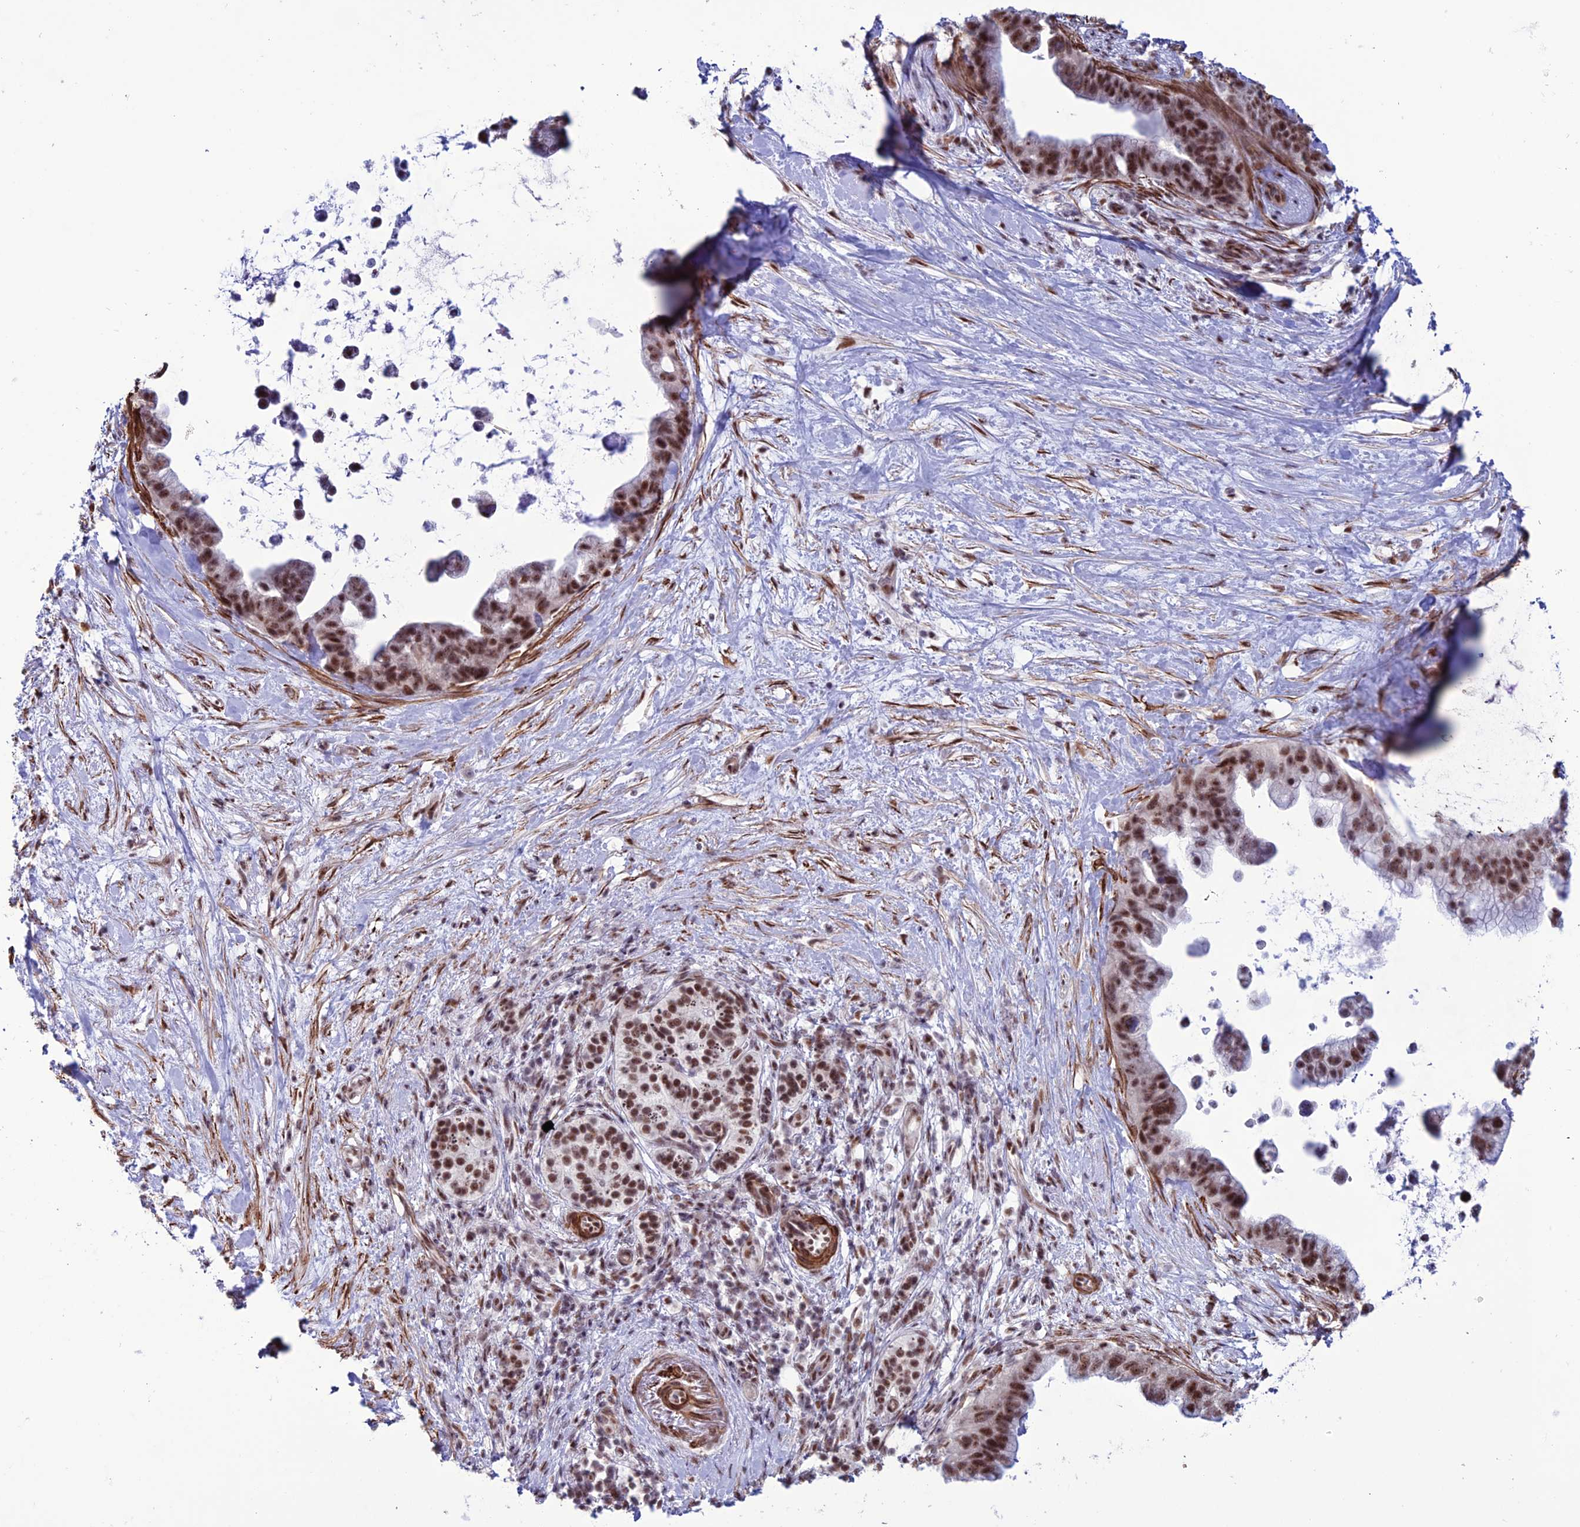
{"staining": {"intensity": "moderate", "quantity": ">75%", "location": "nuclear"}, "tissue": "pancreatic cancer", "cell_type": "Tumor cells", "image_type": "cancer", "snomed": [{"axis": "morphology", "description": "Adenocarcinoma, NOS"}, {"axis": "topography", "description": "Pancreas"}], "caption": "IHC of human pancreatic cancer displays medium levels of moderate nuclear positivity in approximately >75% of tumor cells.", "gene": "U2AF1", "patient": {"sex": "female", "age": 83}}